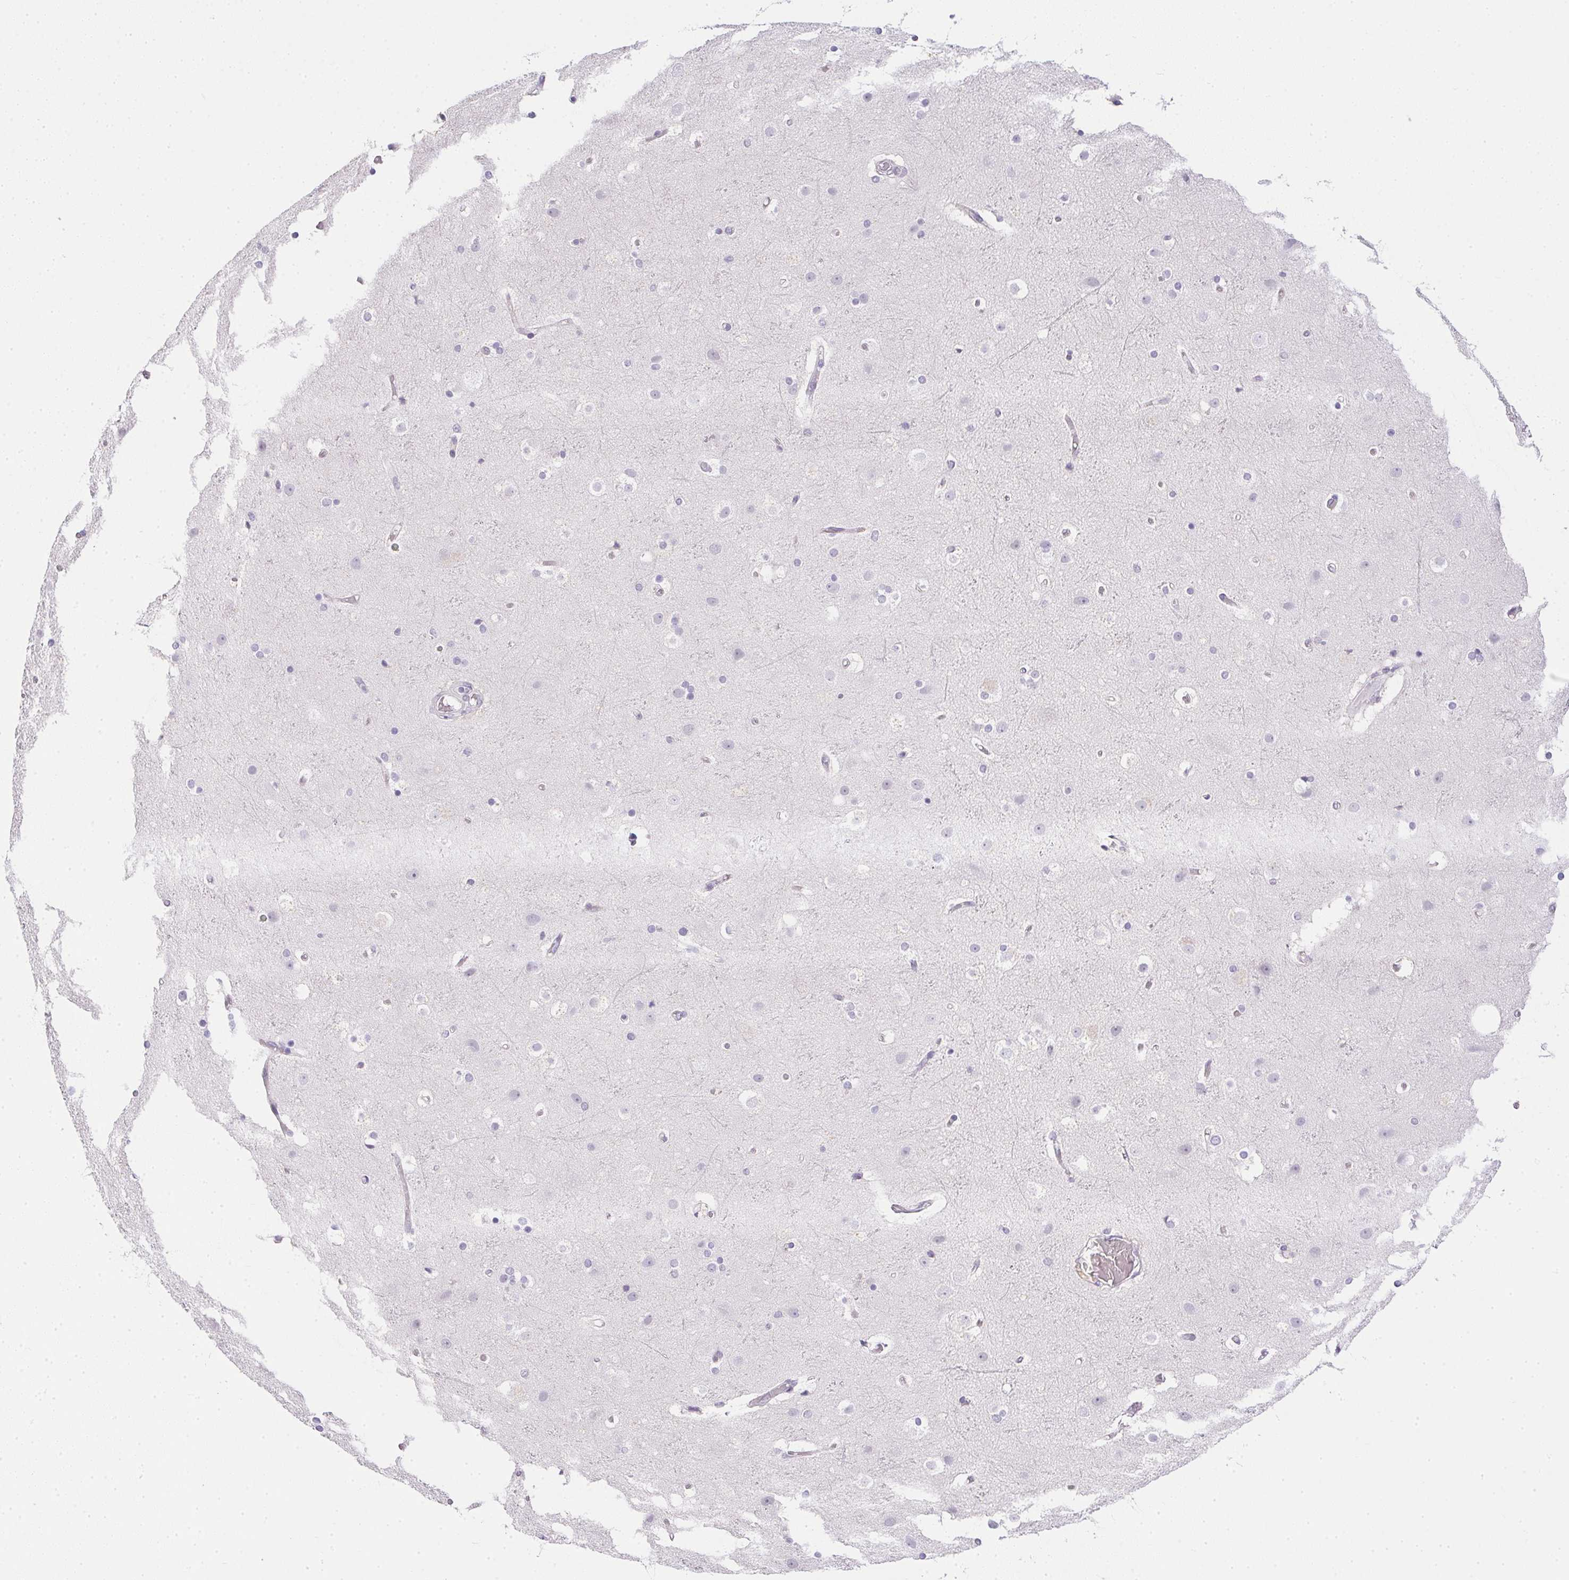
{"staining": {"intensity": "negative", "quantity": "none", "location": "none"}, "tissue": "cerebral cortex", "cell_type": "Endothelial cells", "image_type": "normal", "snomed": [{"axis": "morphology", "description": "Normal tissue, NOS"}, {"axis": "topography", "description": "Cerebral cortex"}], "caption": "IHC image of unremarkable cerebral cortex stained for a protein (brown), which reveals no expression in endothelial cells.", "gene": "PRL", "patient": {"sex": "female", "age": 52}}